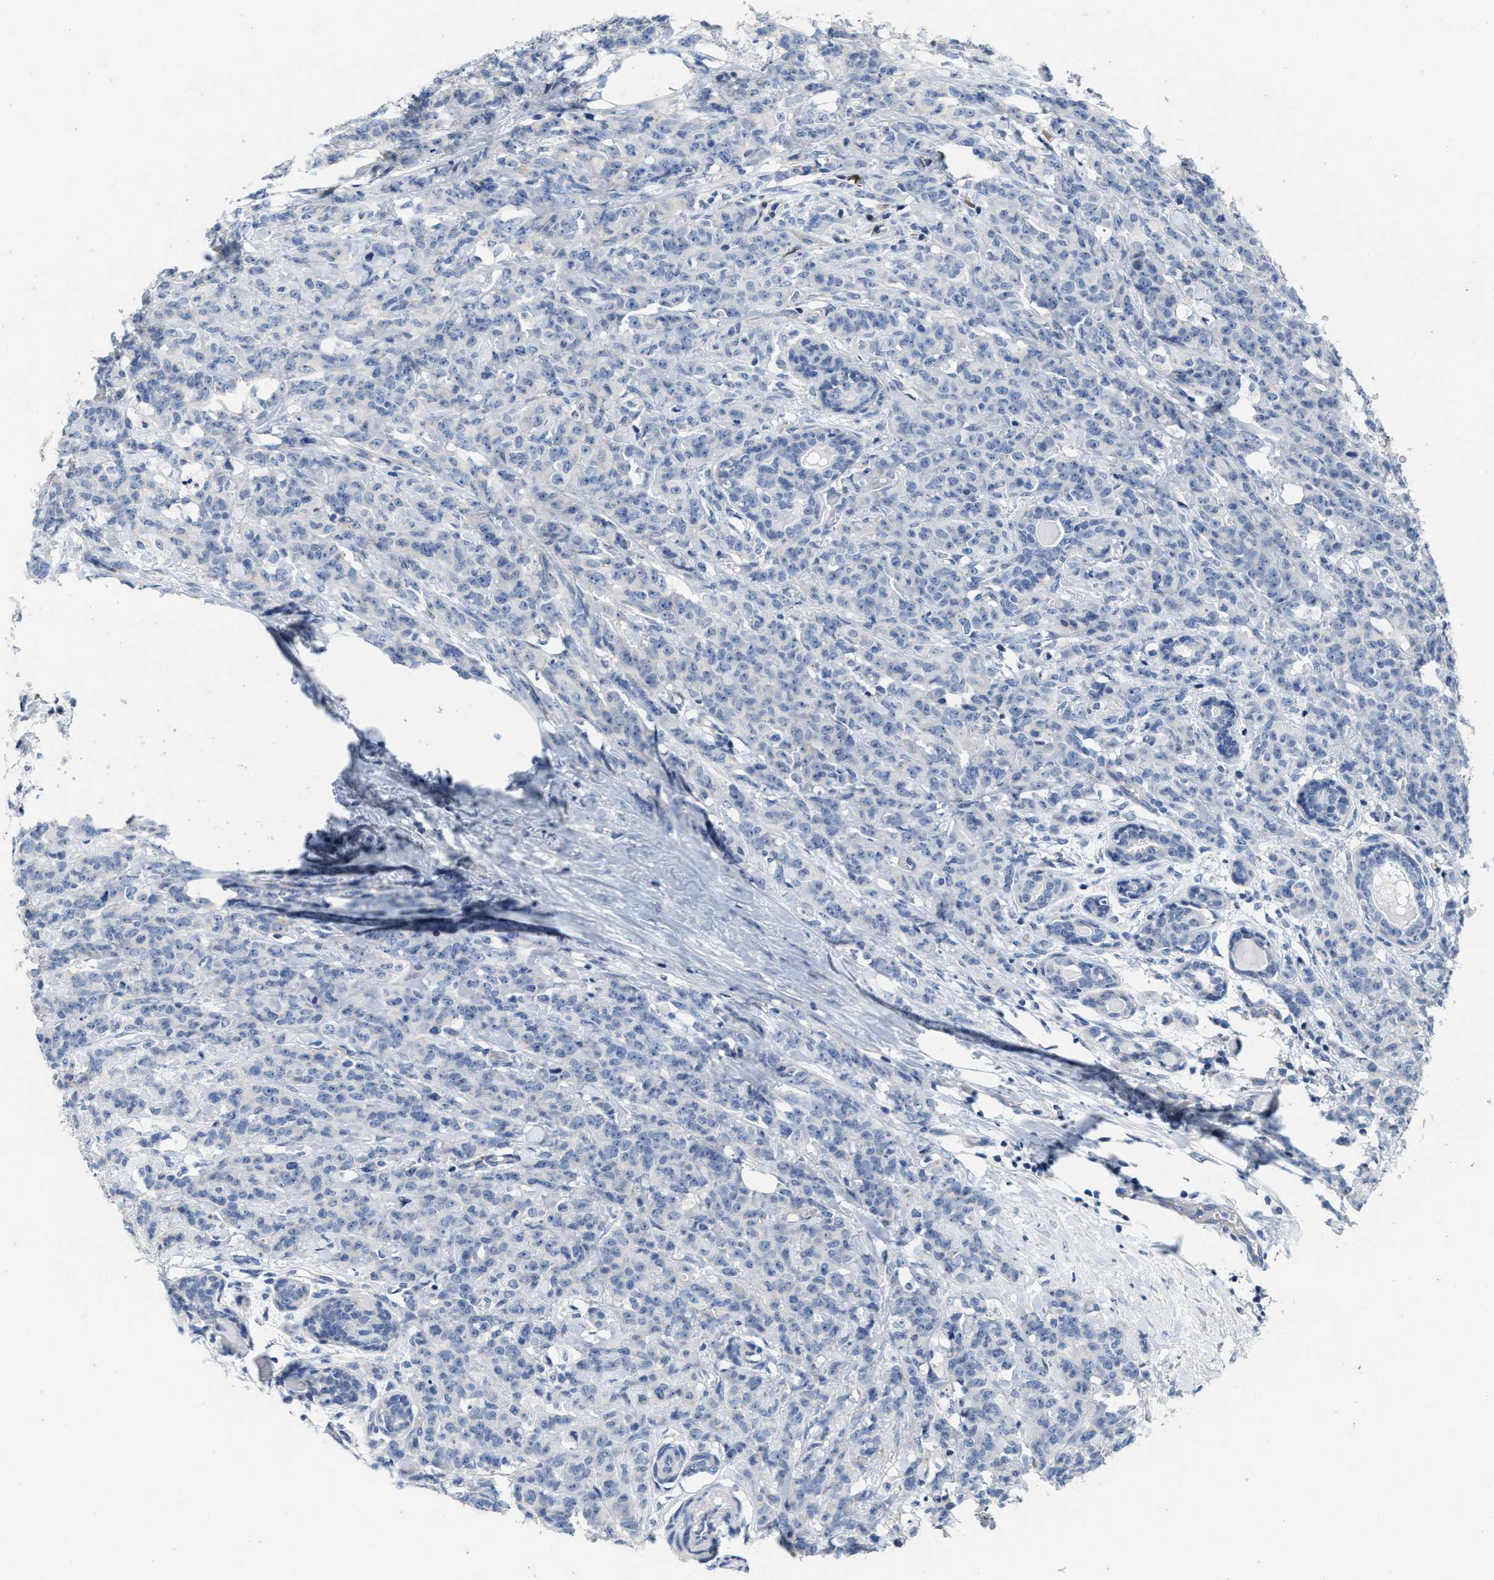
{"staining": {"intensity": "negative", "quantity": "none", "location": "none"}, "tissue": "breast cancer", "cell_type": "Tumor cells", "image_type": "cancer", "snomed": [{"axis": "morphology", "description": "Normal tissue, NOS"}, {"axis": "morphology", "description": "Duct carcinoma"}, {"axis": "topography", "description": "Breast"}], "caption": "Micrograph shows no significant protein positivity in tumor cells of infiltrating ductal carcinoma (breast). (Immunohistochemistry, brightfield microscopy, high magnification).", "gene": "ABCB11", "patient": {"sex": "female", "age": 40}}